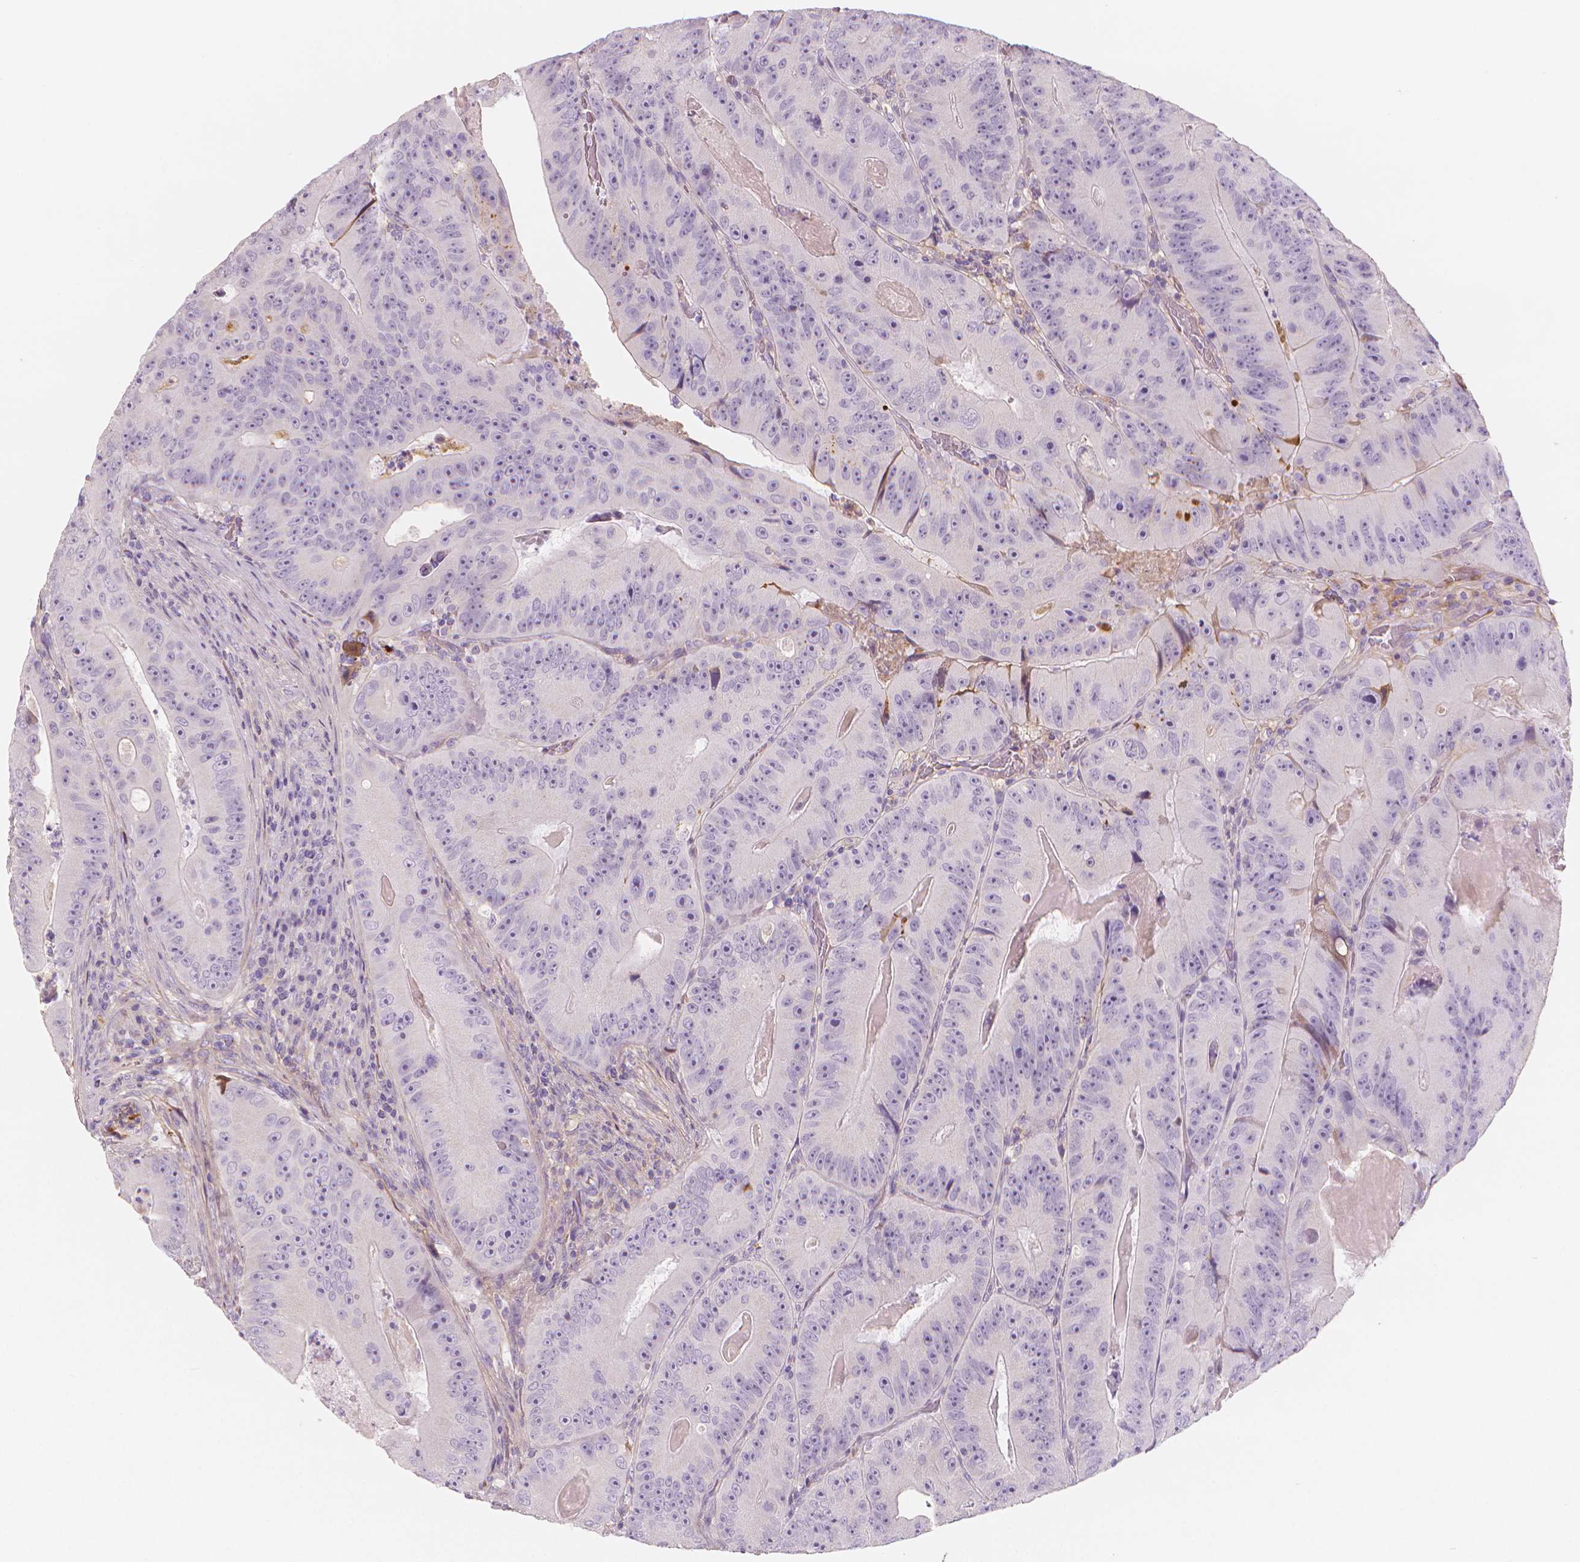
{"staining": {"intensity": "weak", "quantity": "<25%", "location": "cytoplasmic/membranous"}, "tissue": "colorectal cancer", "cell_type": "Tumor cells", "image_type": "cancer", "snomed": [{"axis": "morphology", "description": "Adenocarcinoma, NOS"}, {"axis": "topography", "description": "Colon"}], "caption": "DAB immunohistochemical staining of human adenocarcinoma (colorectal) demonstrates no significant positivity in tumor cells.", "gene": "APOA4", "patient": {"sex": "female", "age": 86}}